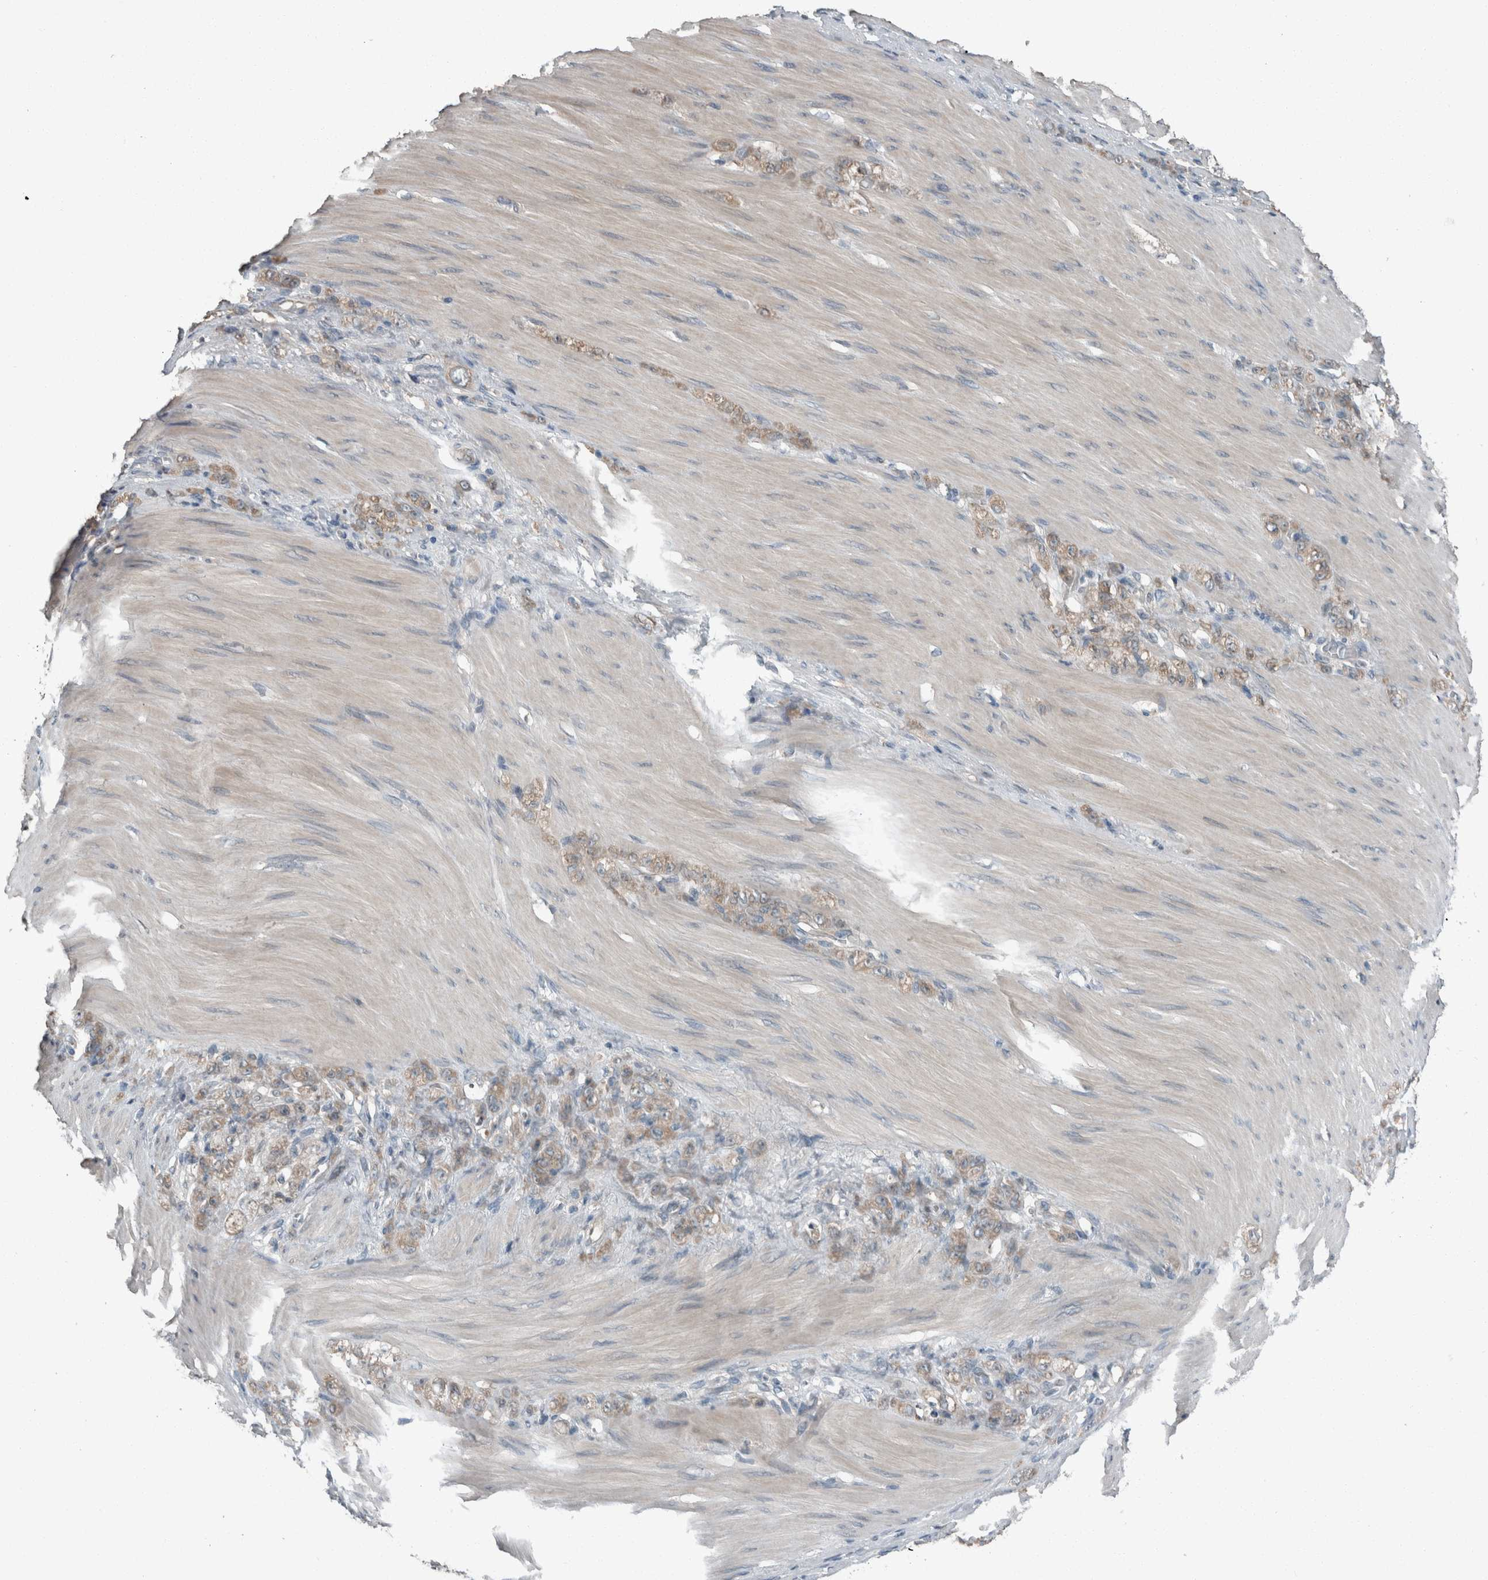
{"staining": {"intensity": "weak", "quantity": ">75%", "location": "cytoplasmic/membranous"}, "tissue": "stomach cancer", "cell_type": "Tumor cells", "image_type": "cancer", "snomed": [{"axis": "morphology", "description": "Normal tissue, NOS"}, {"axis": "morphology", "description": "Adenocarcinoma, NOS"}, {"axis": "topography", "description": "Stomach"}], "caption": "Protein expression analysis of stomach cancer (adenocarcinoma) exhibits weak cytoplasmic/membranous staining in about >75% of tumor cells.", "gene": "KNTC1", "patient": {"sex": "male", "age": 82}}